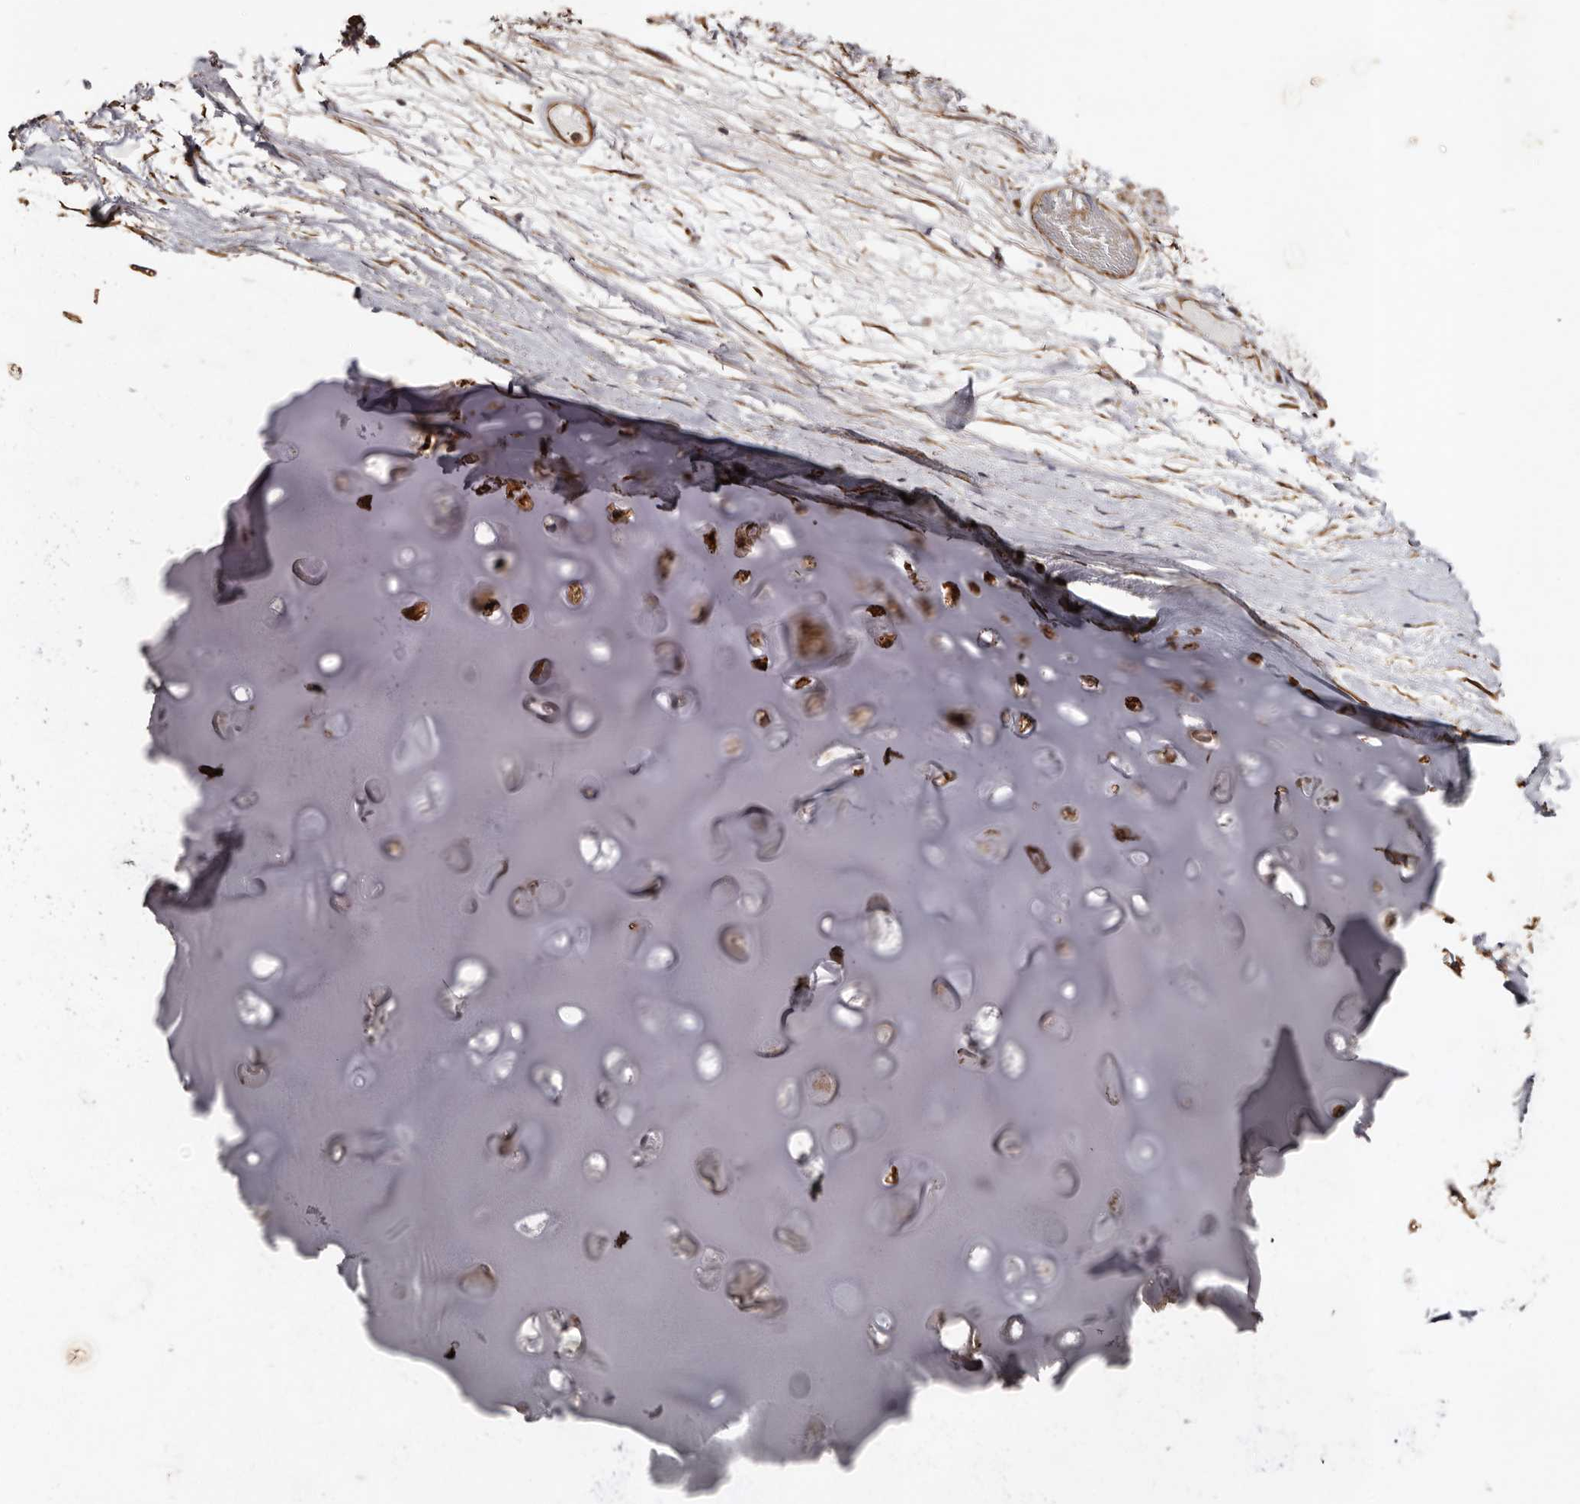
{"staining": {"intensity": "moderate", "quantity": ">75%", "location": "cytoplasmic/membranous"}, "tissue": "adipose tissue", "cell_type": "Adipocytes", "image_type": "normal", "snomed": [{"axis": "morphology", "description": "Normal tissue, NOS"}, {"axis": "topography", "description": "Bronchus"}], "caption": "The histopathology image reveals immunohistochemical staining of benign adipose tissue. There is moderate cytoplasmic/membranous staining is appreciated in approximately >75% of adipocytes. Immunohistochemistry stains the protein of interest in brown and the nuclei are stained blue.", "gene": "MACC1", "patient": {"sex": "male", "age": 66}}